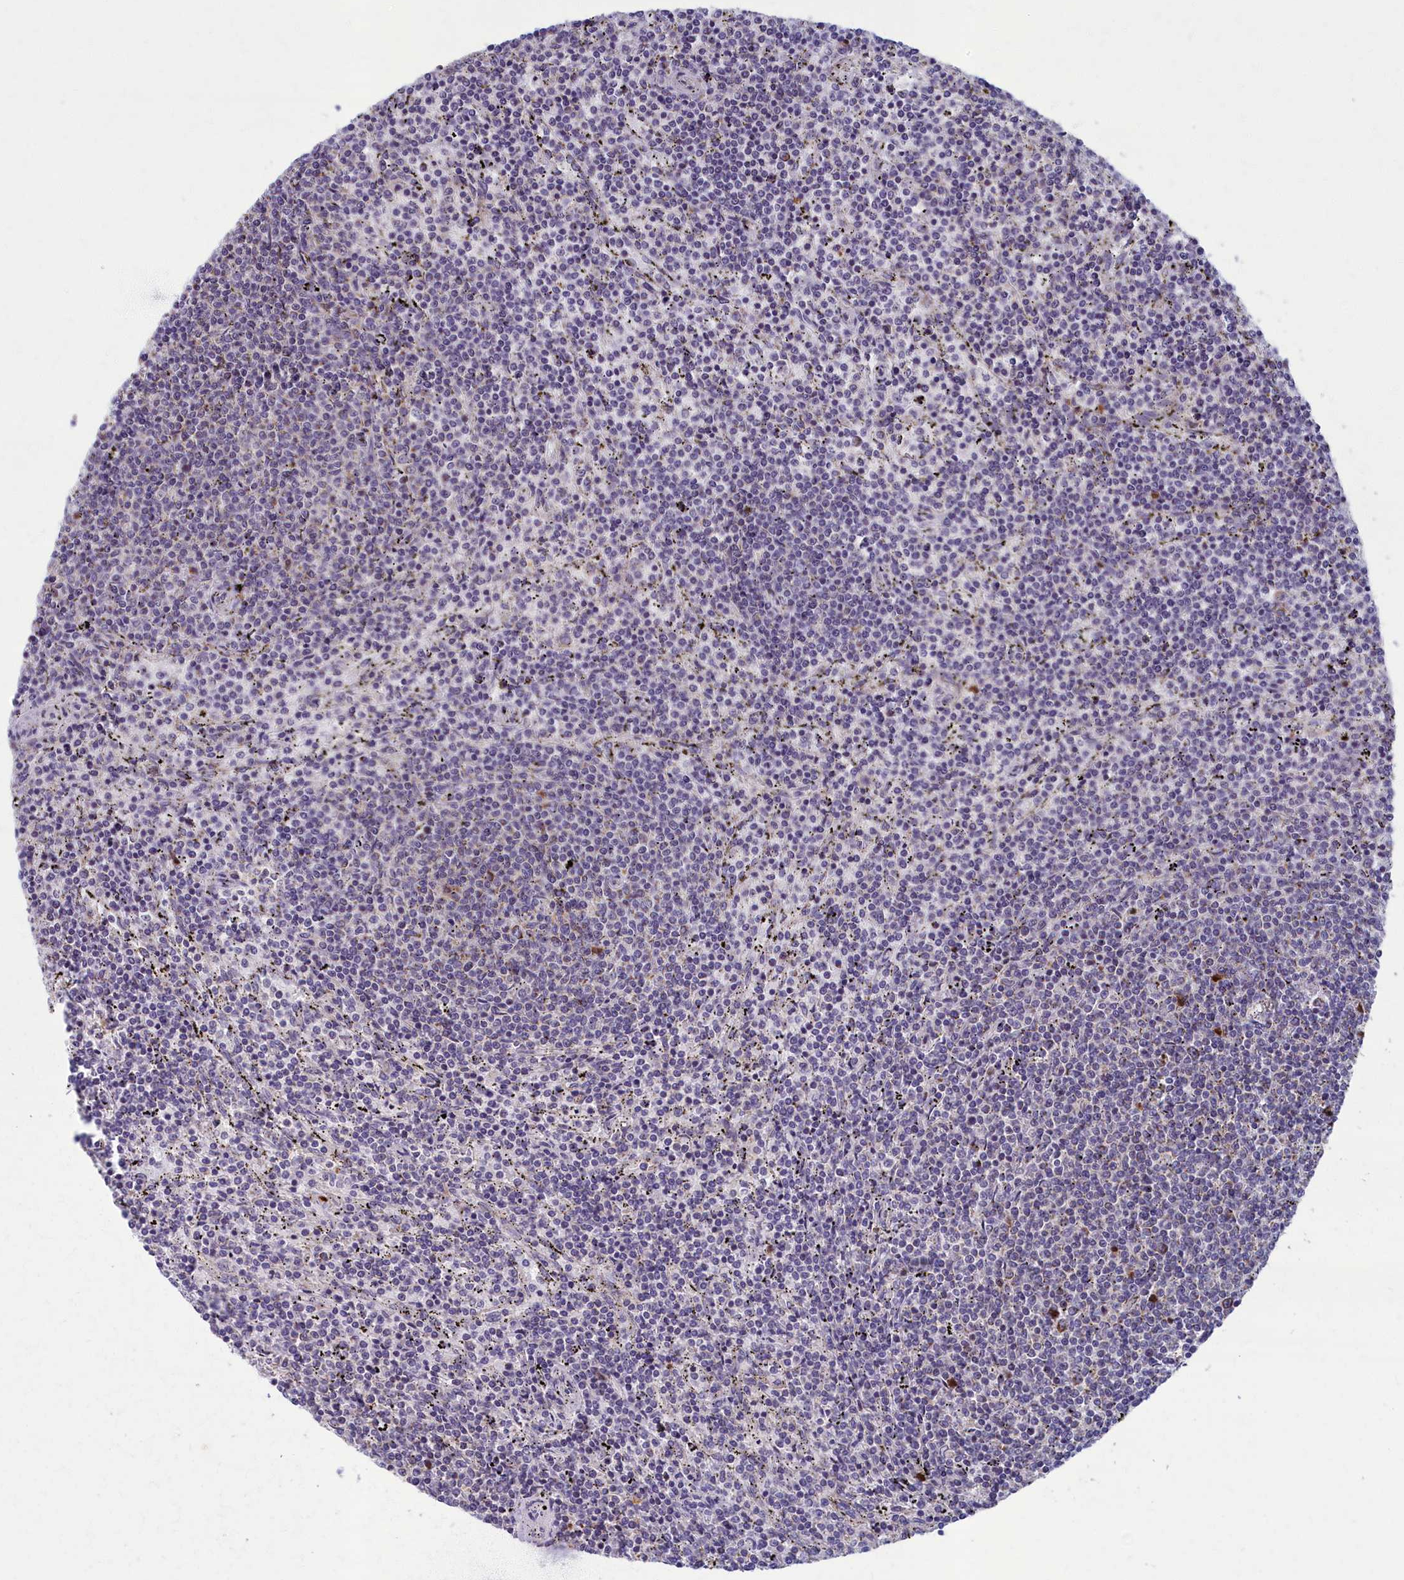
{"staining": {"intensity": "negative", "quantity": "none", "location": "none"}, "tissue": "lymphoma", "cell_type": "Tumor cells", "image_type": "cancer", "snomed": [{"axis": "morphology", "description": "Malignant lymphoma, non-Hodgkin's type, Low grade"}, {"axis": "topography", "description": "Spleen"}], "caption": "Immunohistochemistry image of lymphoma stained for a protein (brown), which displays no staining in tumor cells.", "gene": "MRPS25", "patient": {"sex": "female", "age": 50}}